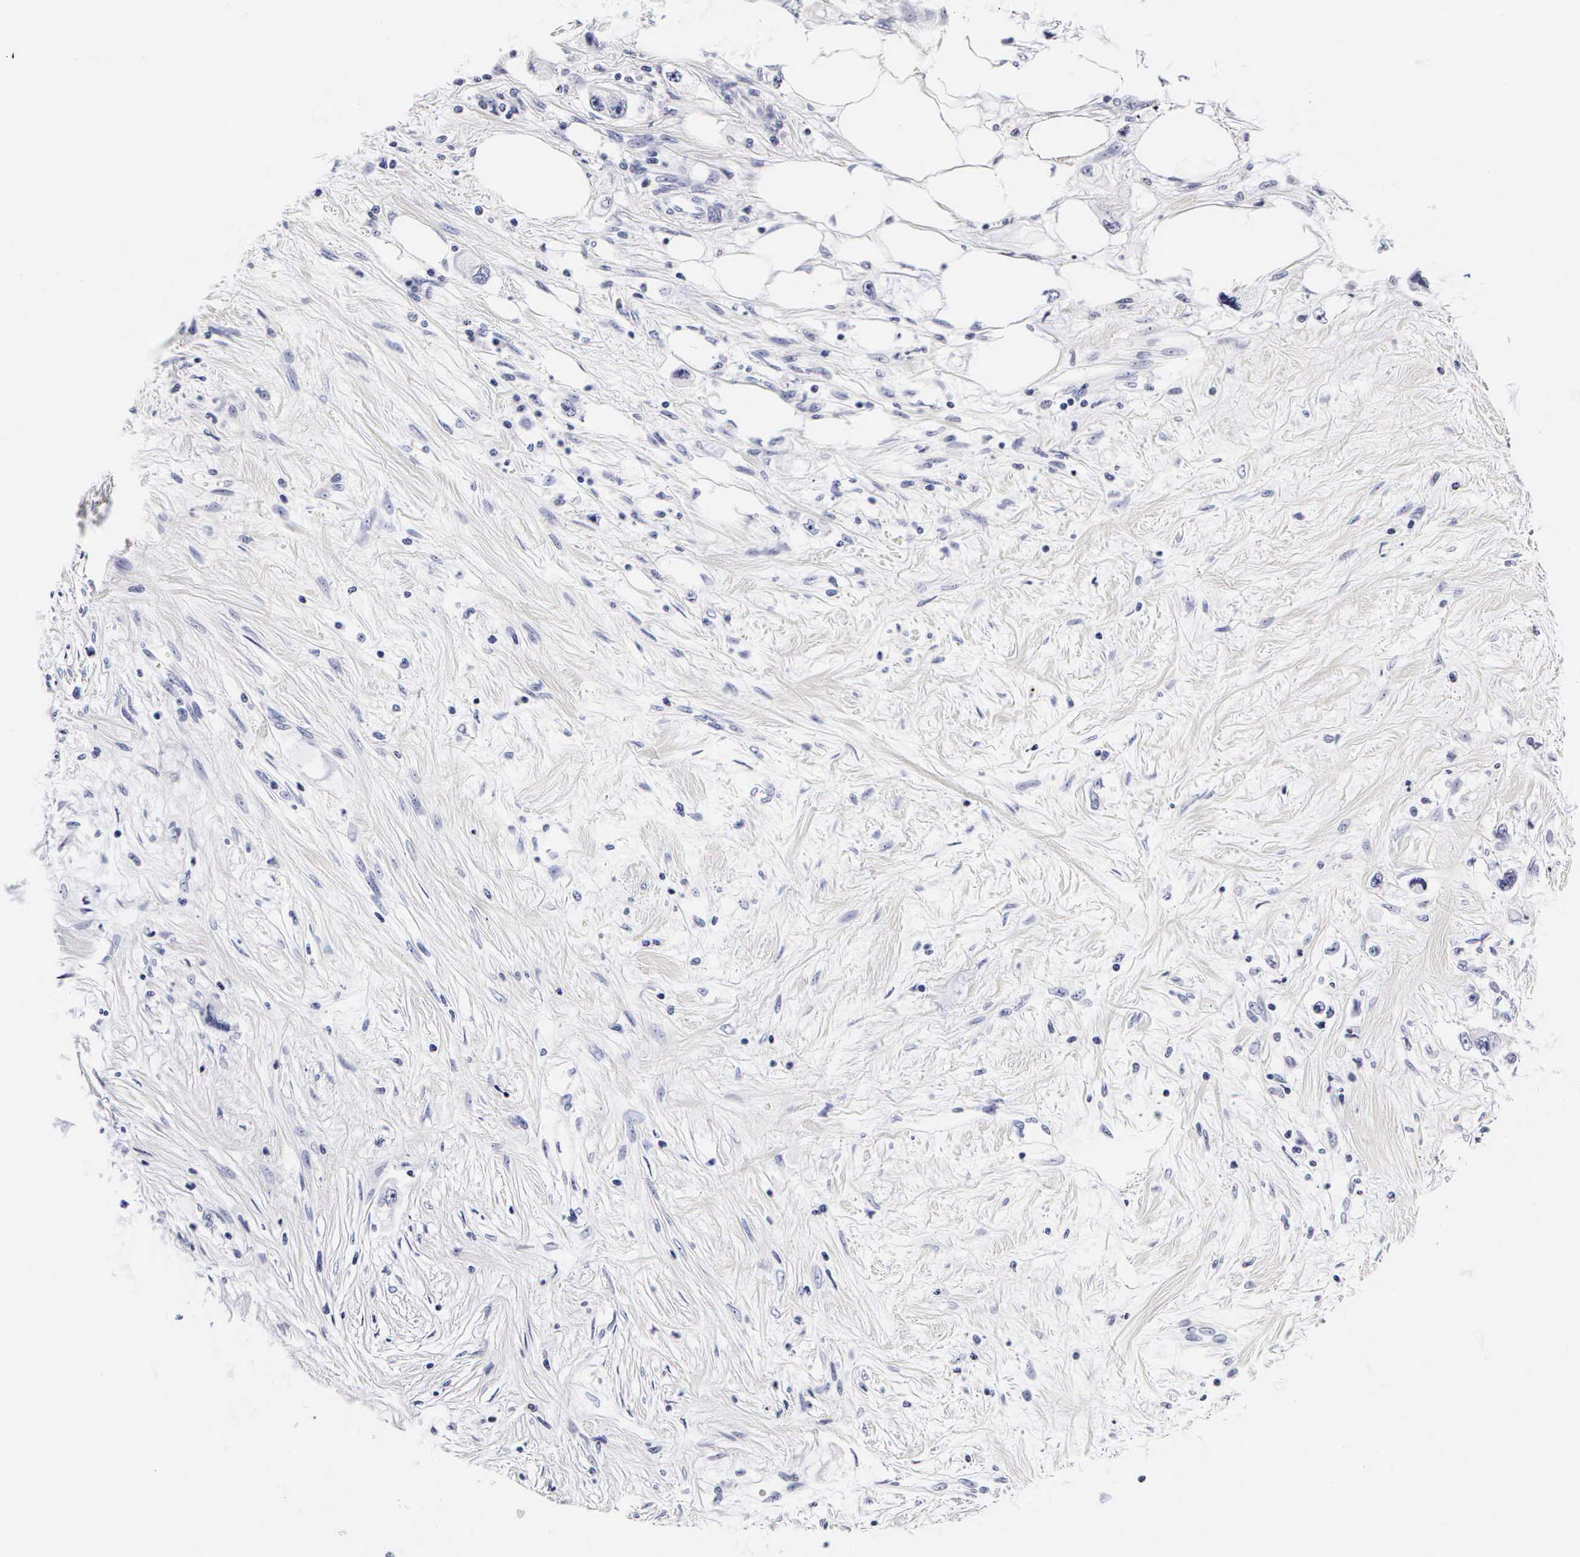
{"staining": {"intensity": "negative", "quantity": "none", "location": "none"}, "tissue": "pancreatic cancer", "cell_type": "Tumor cells", "image_type": "cancer", "snomed": [{"axis": "morphology", "description": "Adenocarcinoma, NOS"}, {"axis": "topography", "description": "Pancreas"}, {"axis": "topography", "description": "Stomach, upper"}], "caption": "This micrograph is of pancreatic cancer (adenocarcinoma) stained with IHC to label a protein in brown with the nuclei are counter-stained blue. There is no expression in tumor cells.", "gene": "RNASE6", "patient": {"sex": "male", "age": 77}}